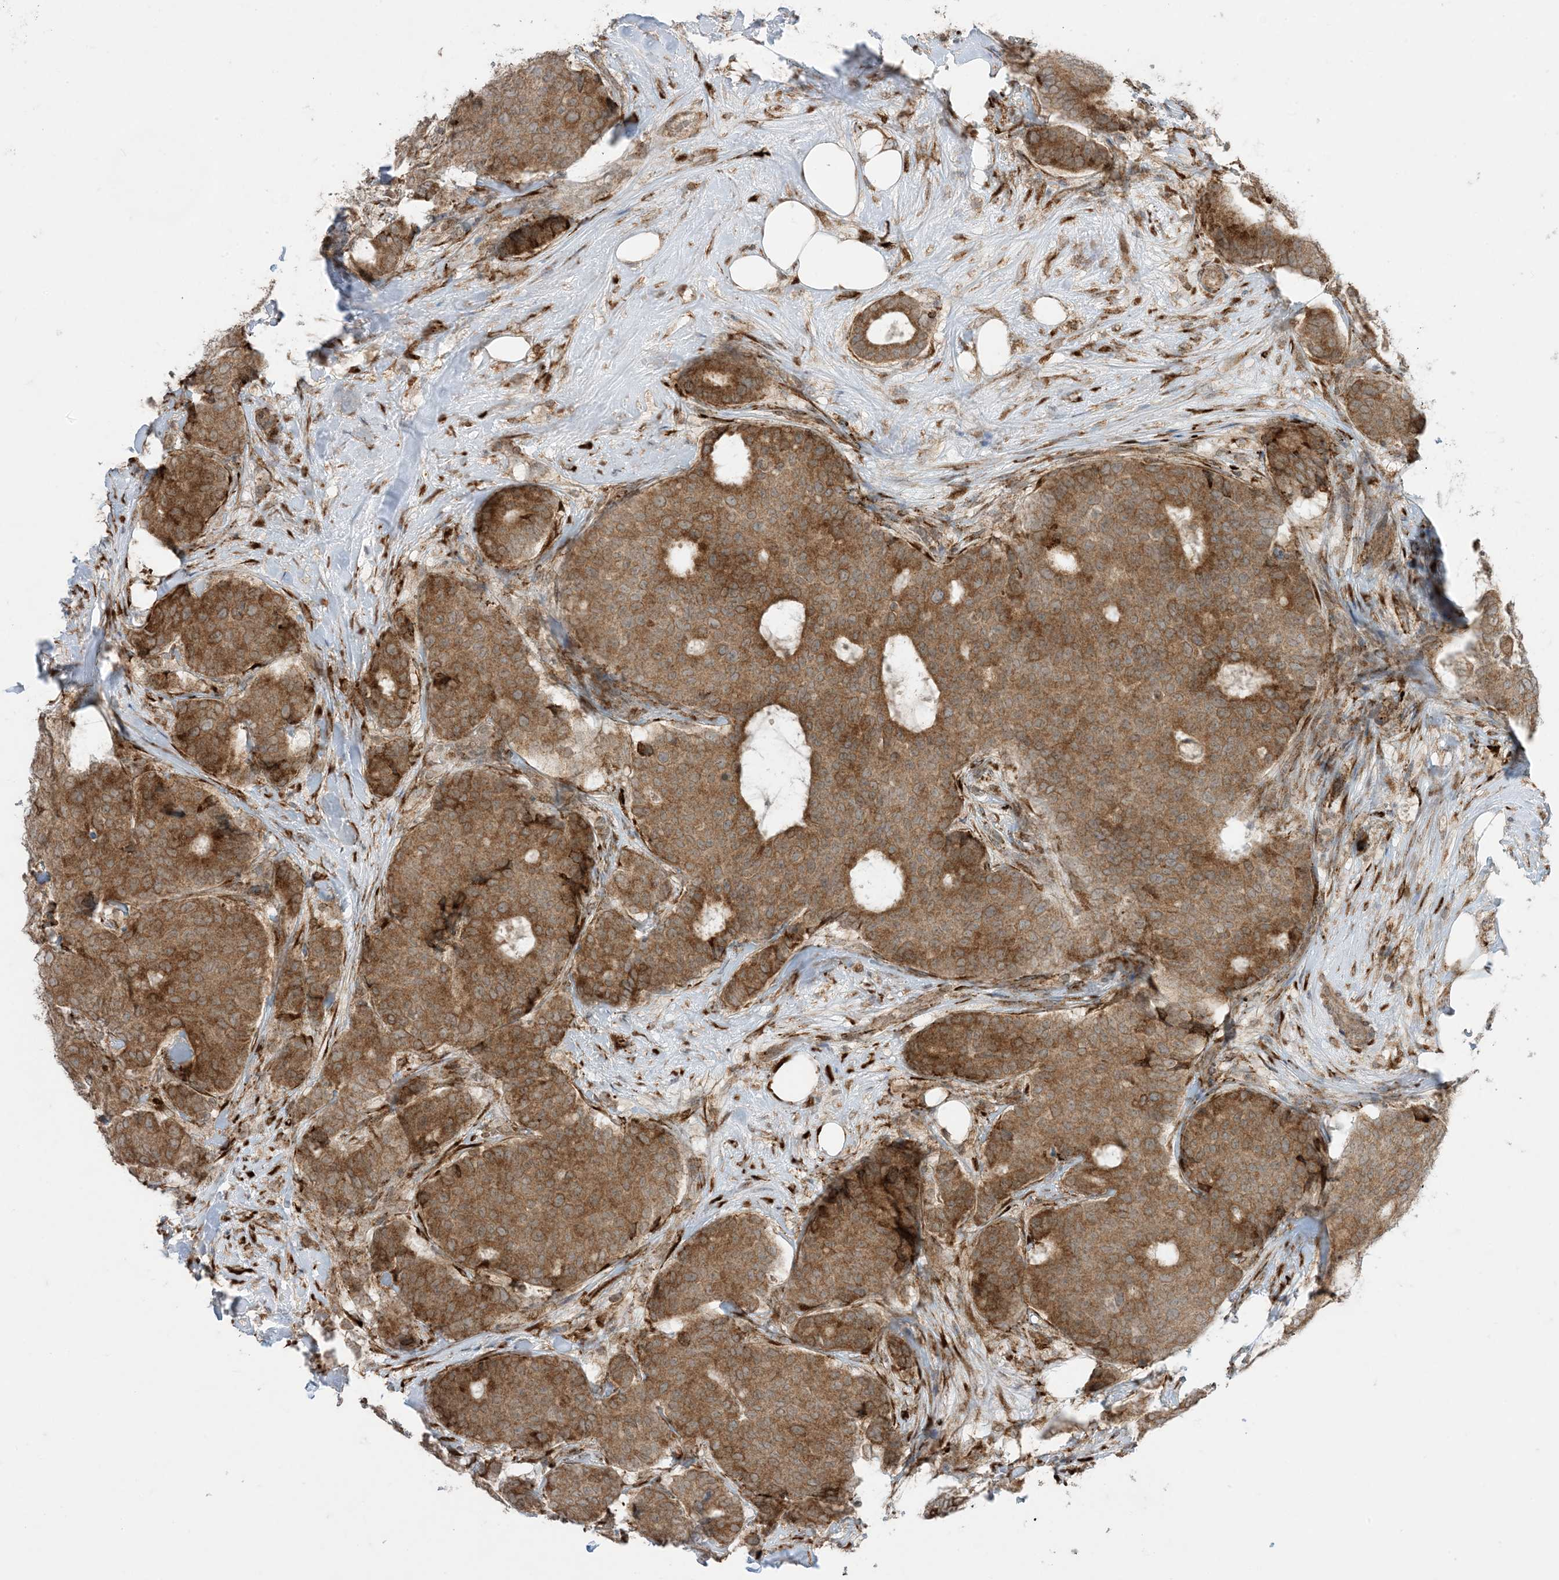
{"staining": {"intensity": "moderate", "quantity": ">75%", "location": "cytoplasmic/membranous"}, "tissue": "breast cancer", "cell_type": "Tumor cells", "image_type": "cancer", "snomed": [{"axis": "morphology", "description": "Duct carcinoma"}, {"axis": "topography", "description": "Breast"}], "caption": "Breast cancer (invasive ductal carcinoma) stained with a brown dye displays moderate cytoplasmic/membranous positive expression in about >75% of tumor cells.", "gene": "ODC1", "patient": {"sex": "female", "age": 75}}